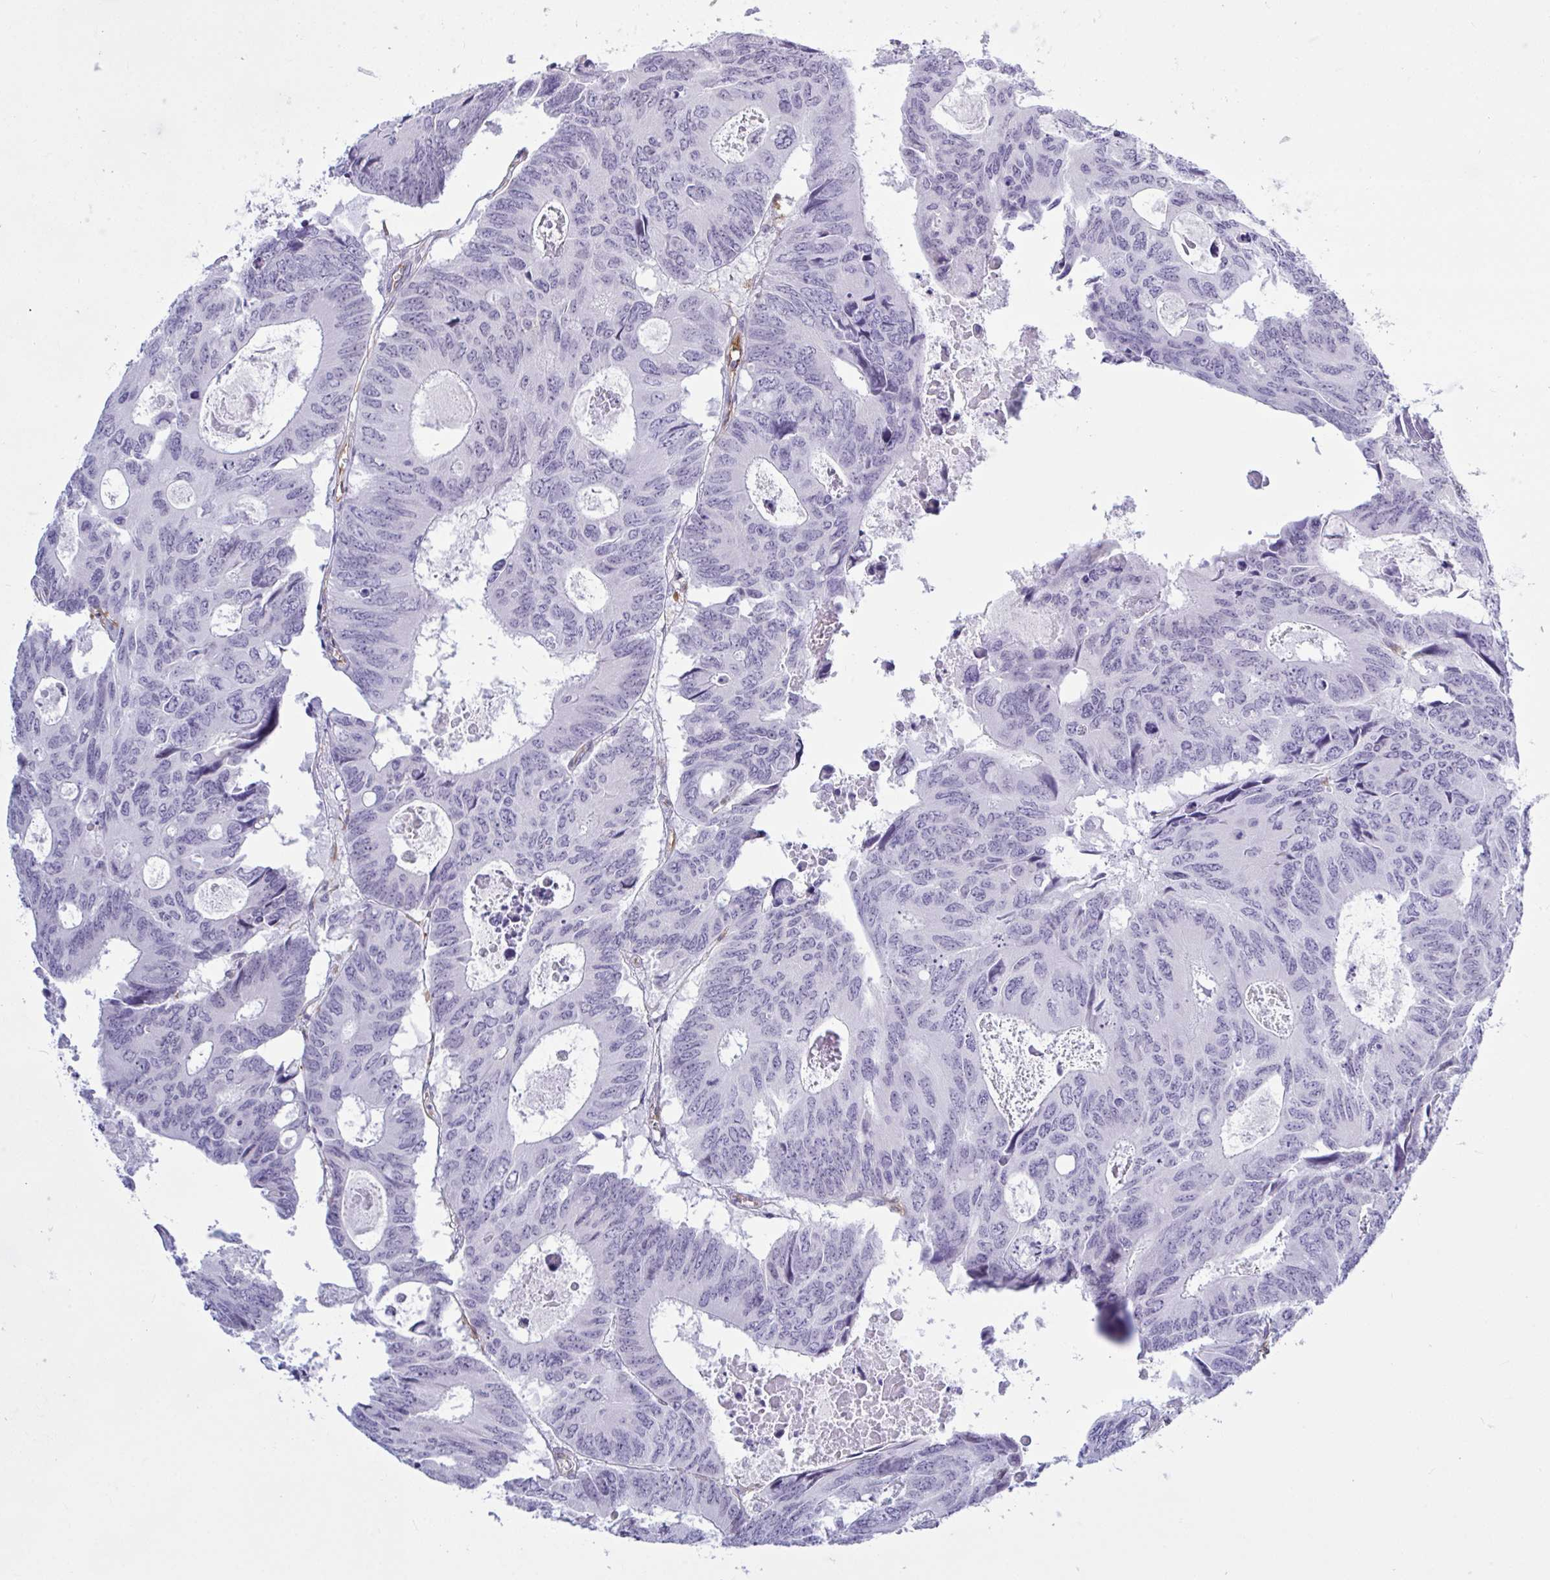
{"staining": {"intensity": "negative", "quantity": "none", "location": "none"}, "tissue": "colorectal cancer", "cell_type": "Tumor cells", "image_type": "cancer", "snomed": [{"axis": "morphology", "description": "Adenocarcinoma, NOS"}, {"axis": "topography", "description": "Rectum"}], "caption": "Colorectal adenocarcinoma stained for a protein using immunohistochemistry reveals no staining tumor cells.", "gene": "EML1", "patient": {"sex": "male", "age": 76}}